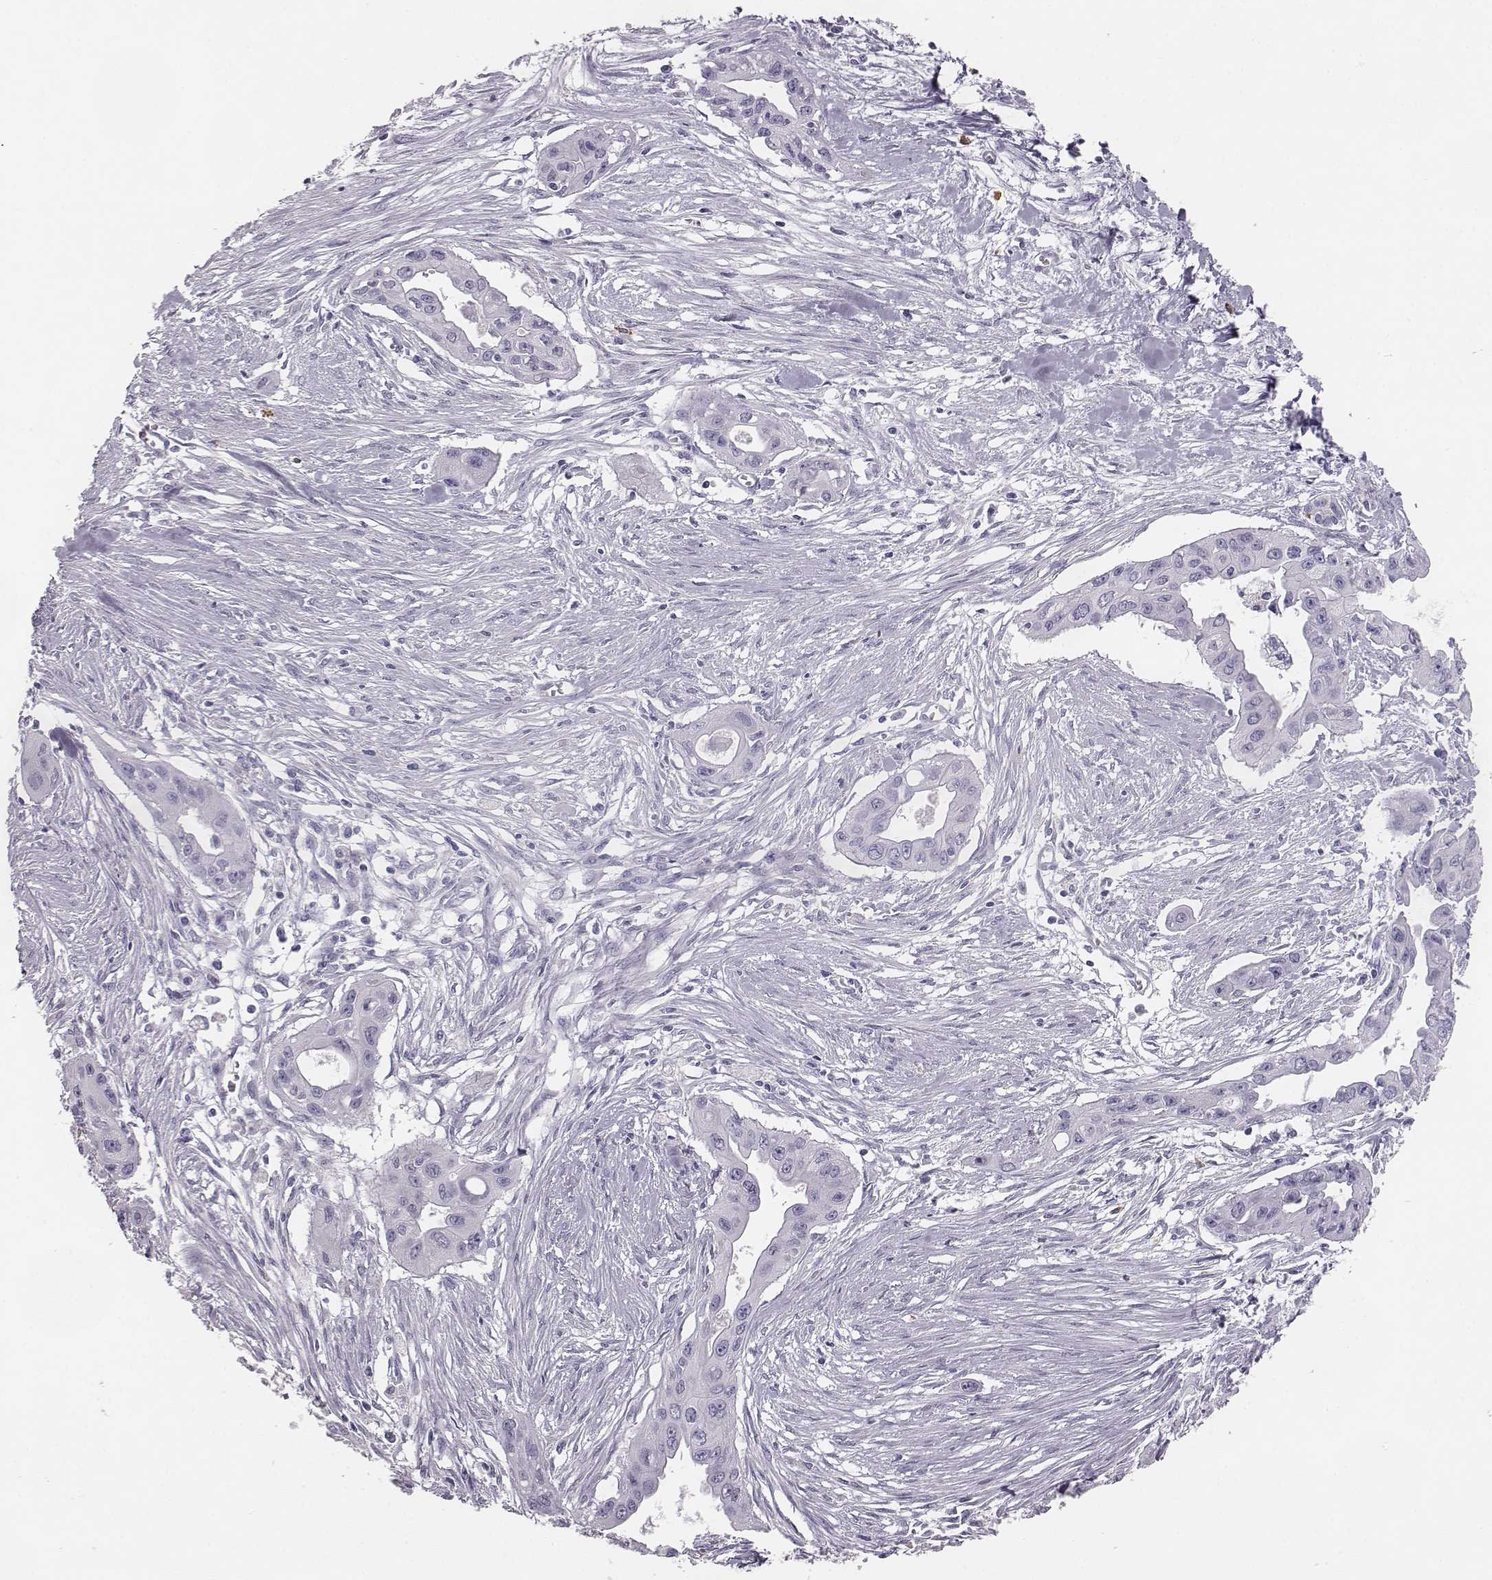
{"staining": {"intensity": "negative", "quantity": "none", "location": "none"}, "tissue": "pancreatic cancer", "cell_type": "Tumor cells", "image_type": "cancer", "snomed": [{"axis": "morphology", "description": "Adenocarcinoma, NOS"}, {"axis": "topography", "description": "Pancreas"}], "caption": "Human pancreatic cancer stained for a protein using IHC shows no staining in tumor cells.", "gene": "NPTXR", "patient": {"sex": "male", "age": 60}}